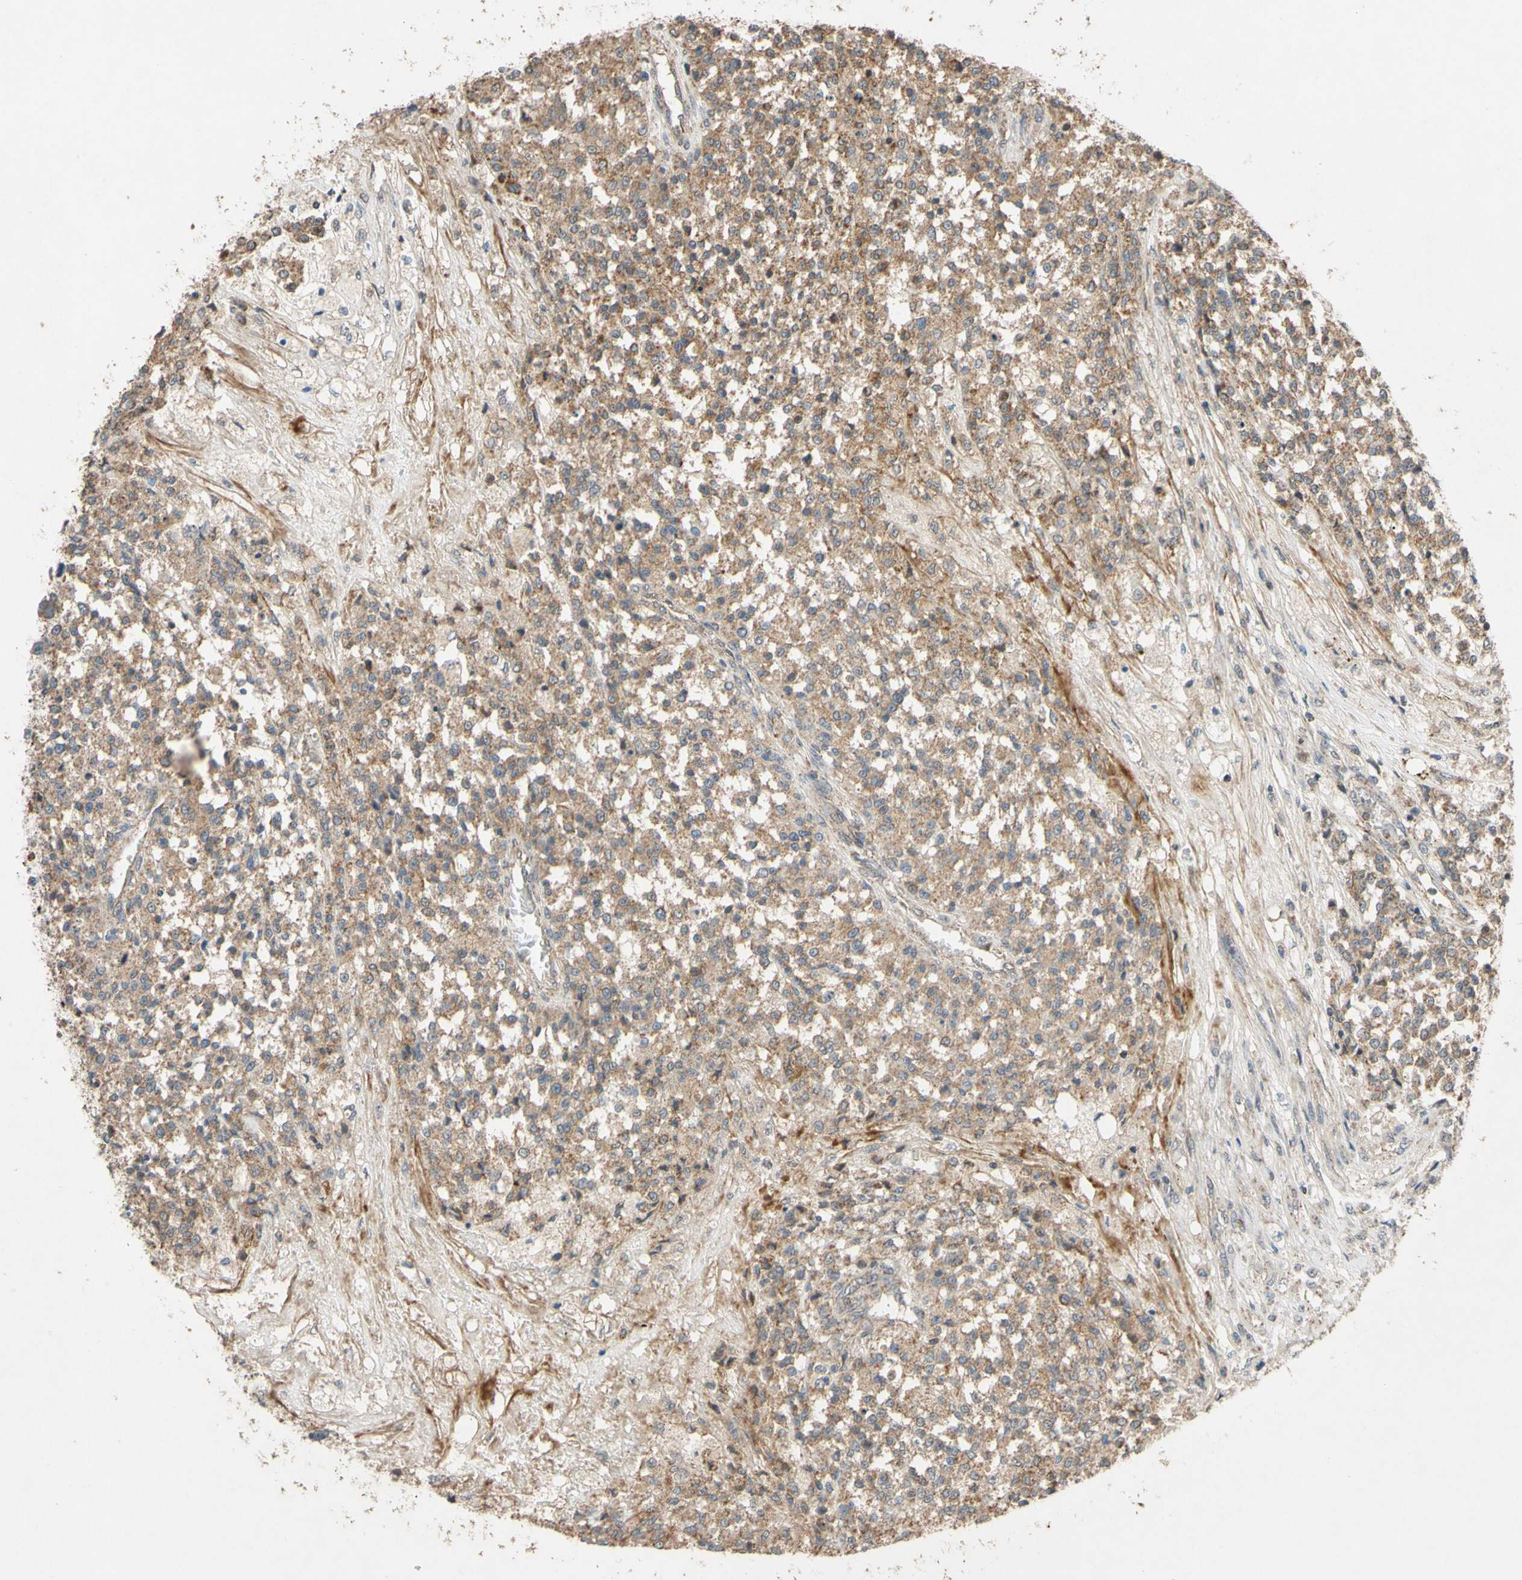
{"staining": {"intensity": "moderate", "quantity": ">75%", "location": "cytoplasmic/membranous"}, "tissue": "testis cancer", "cell_type": "Tumor cells", "image_type": "cancer", "snomed": [{"axis": "morphology", "description": "Seminoma, NOS"}, {"axis": "topography", "description": "Testis"}], "caption": "Immunohistochemistry histopathology image of testis cancer (seminoma) stained for a protein (brown), which displays medium levels of moderate cytoplasmic/membranous expression in approximately >75% of tumor cells.", "gene": "CD164", "patient": {"sex": "male", "age": 59}}